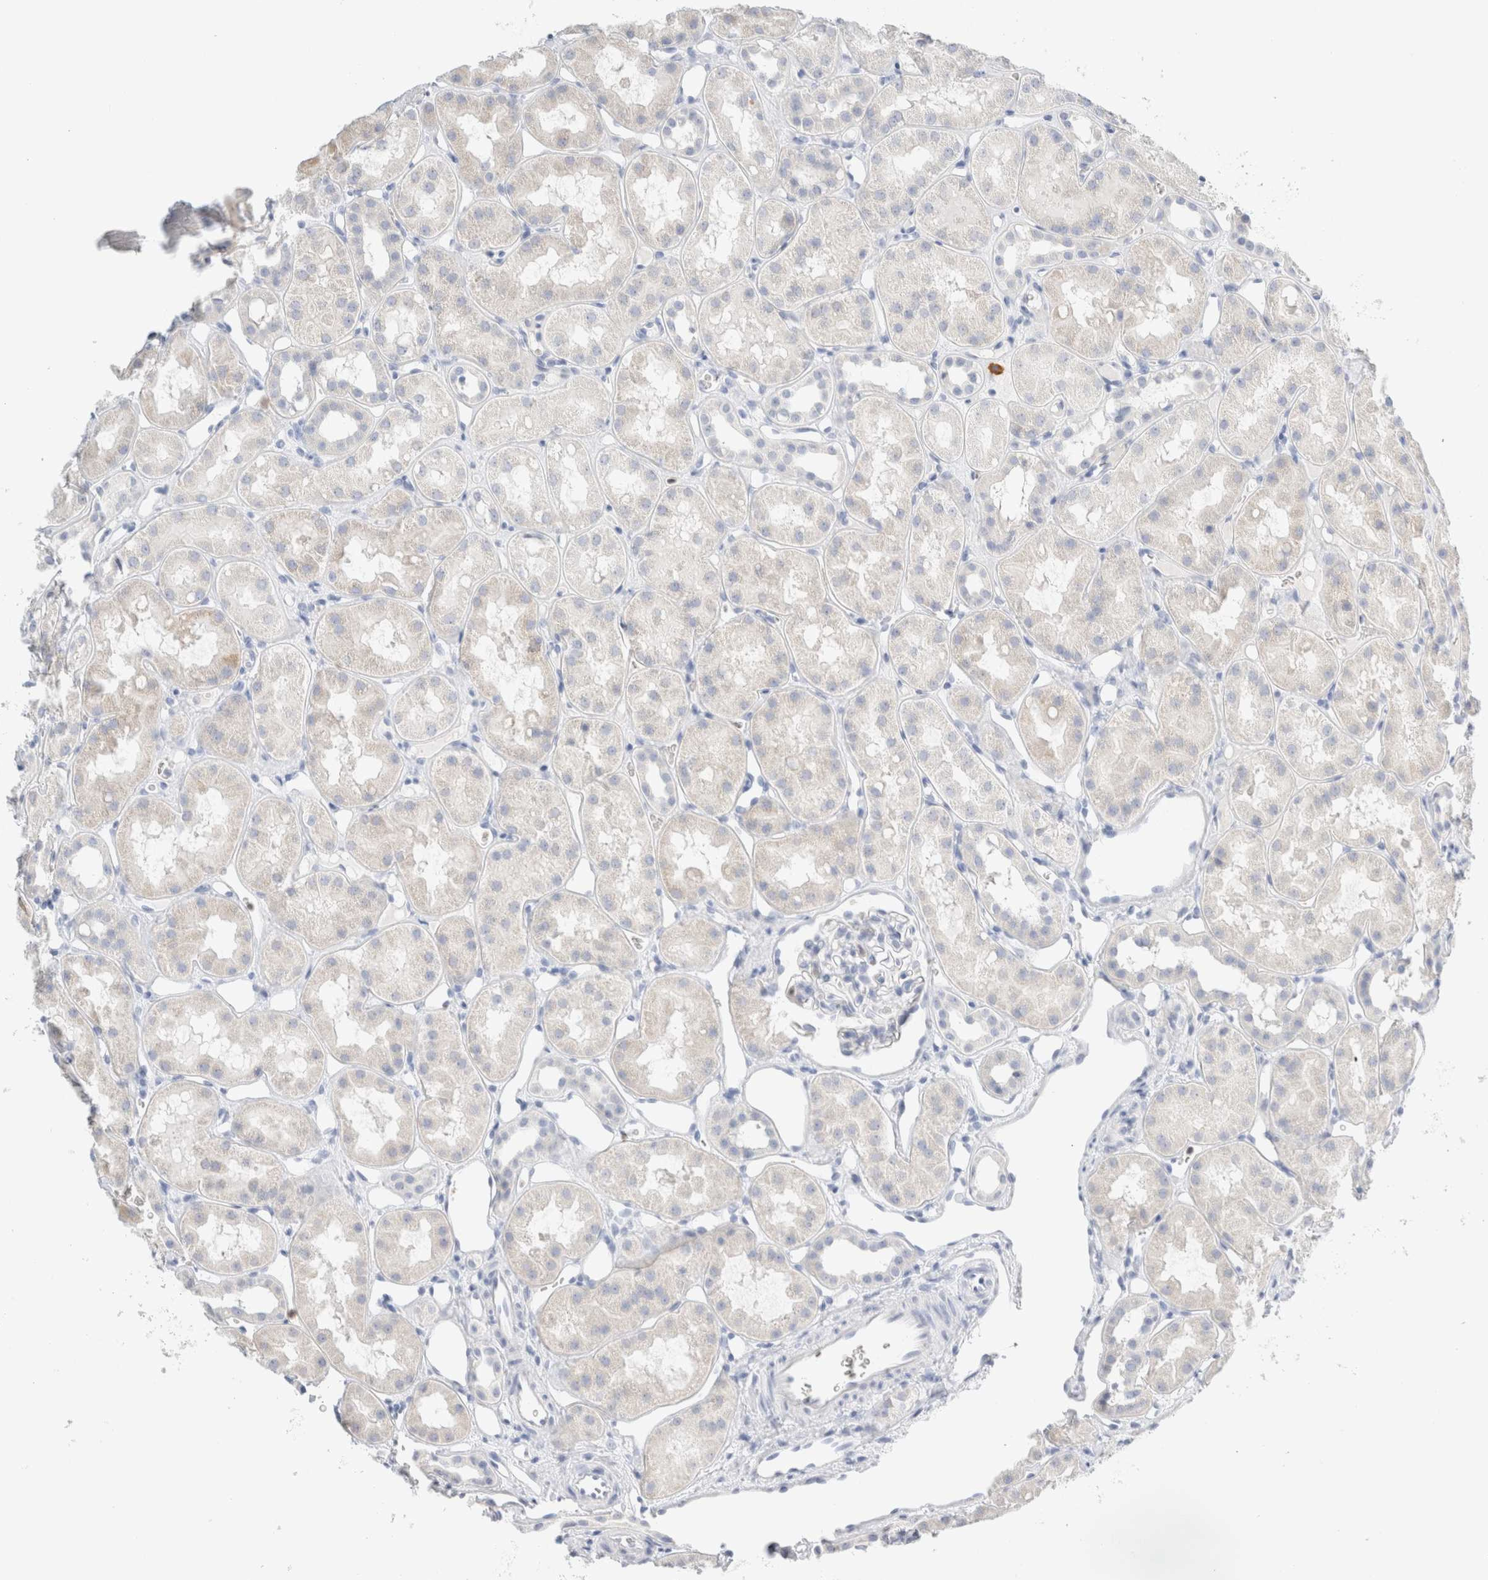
{"staining": {"intensity": "negative", "quantity": "none", "location": "none"}, "tissue": "kidney", "cell_type": "Cells in glomeruli", "image_type": "normal", "snomed": [{"axis": "morphology", "description": "Normal tissue, NOS"}, {"axis": "topography", "description": "Kidney"}], "caption": "Cells in glomeruli are negative for brown protein staining in unremarkable kidney. The staining was performed using DAB (3,3'-diaminobenzidine) to visualize the protein expression in brown, while the nuclei were stained in blue with hematoxylin (Magnification: 20x).", "gene": "ARG1", "patient": {"sex": "male", "age": 16}}